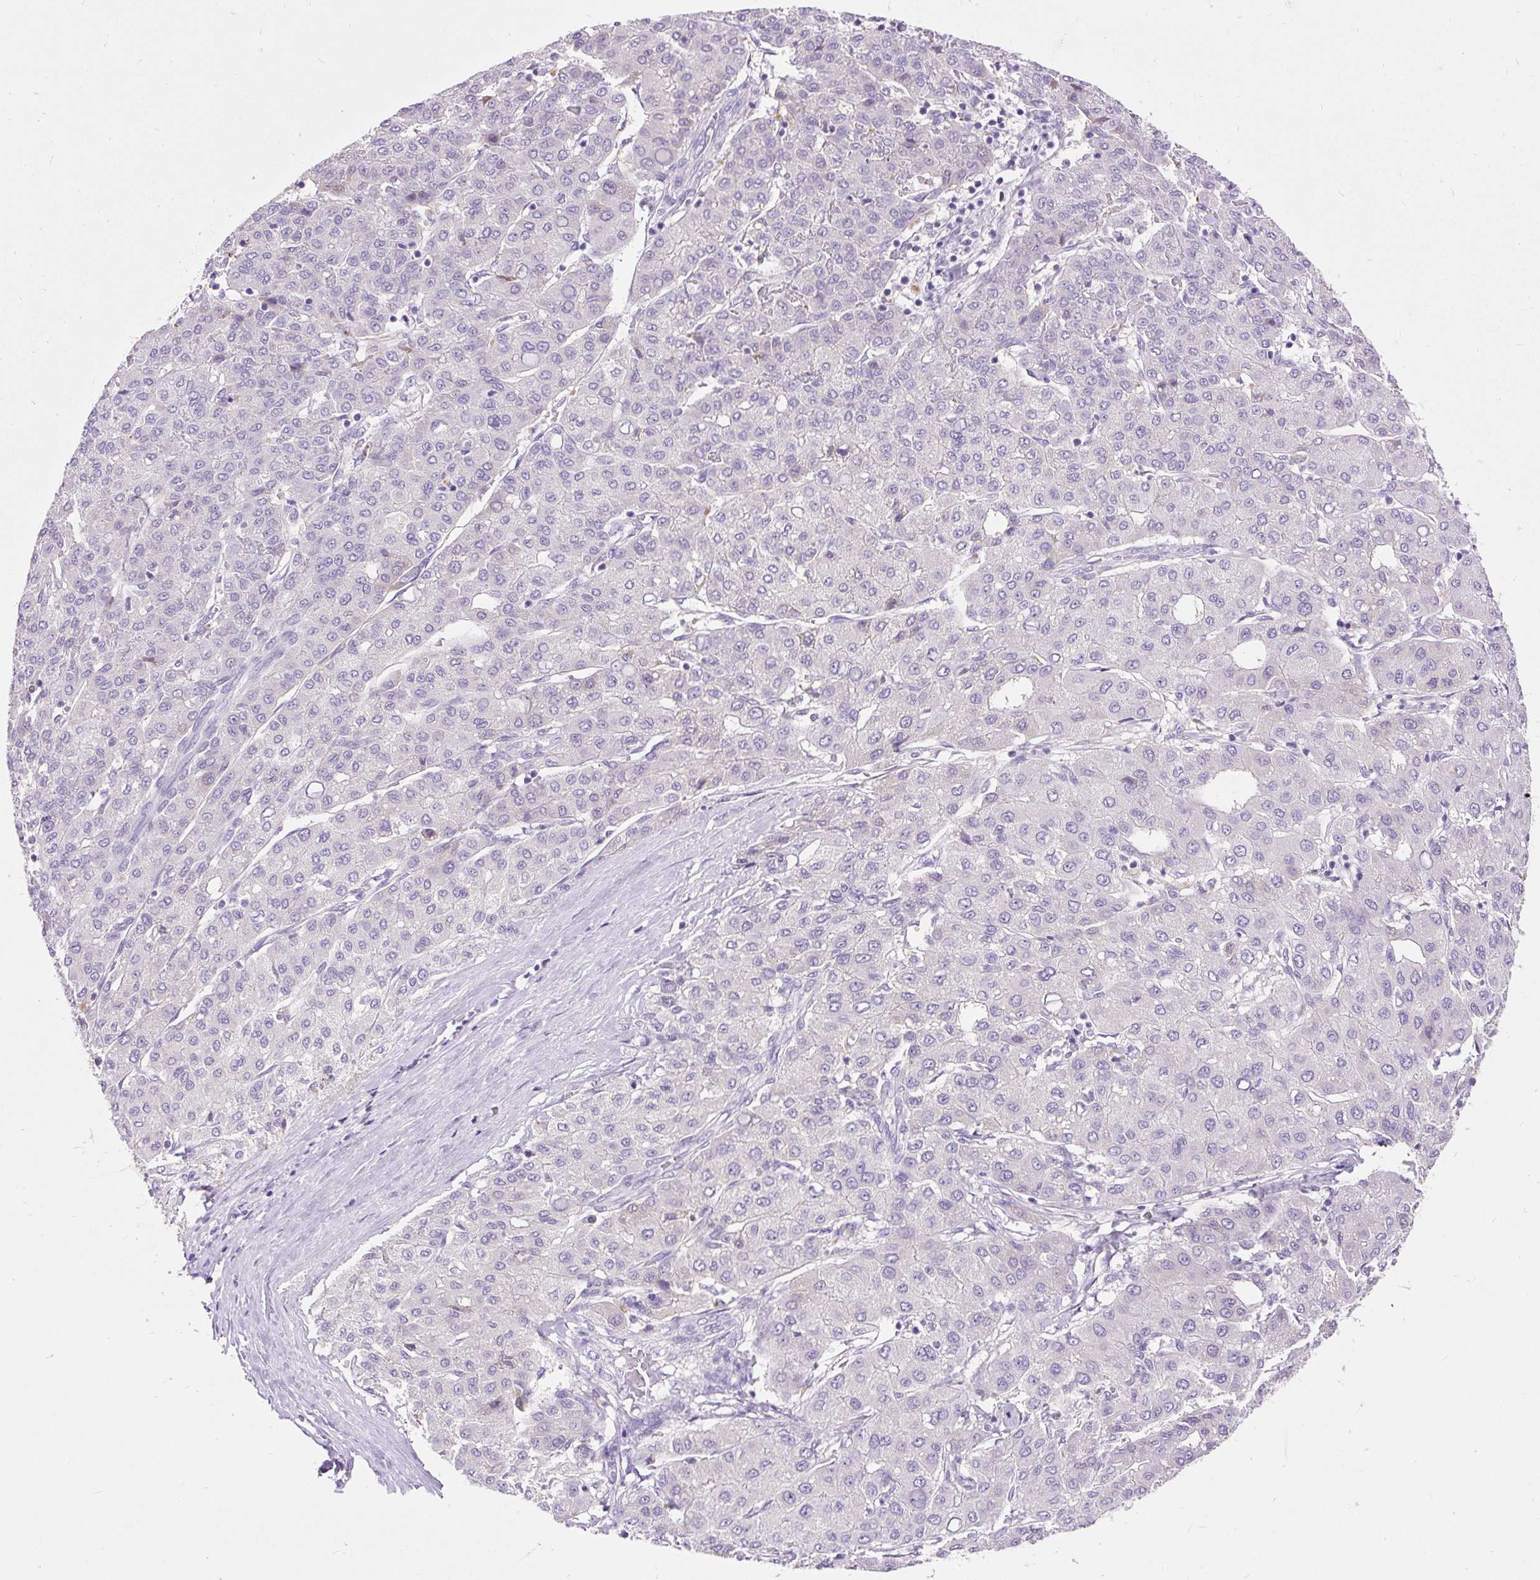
{"staining": {"intensity": "negative", "quantity": "none", "location": "none"}, "tissue": "liver cancer", "cell_type": "Tumor cells", "image_type": "cancer", "snomed": [{"axis": "morphology", "description": "Carcinoma, Hepatocellular, NOS"}, {"axis": "topography", "description": "Liver"}], "caption": "Immunohistochemistry micrograph of liver hepatocellular carcinoma stained for a protein (brown), which demonstrates no staining in tumor cells. The staining was performed using DAB (3,3'-diaminobenzidine) to visualize the protein expression in brown, while the nuclei were stained in blue with hematoxylin (Magnification: 20x).", "gene": "TMEM150C", "patient": {"sex": "male", "age": 65}}